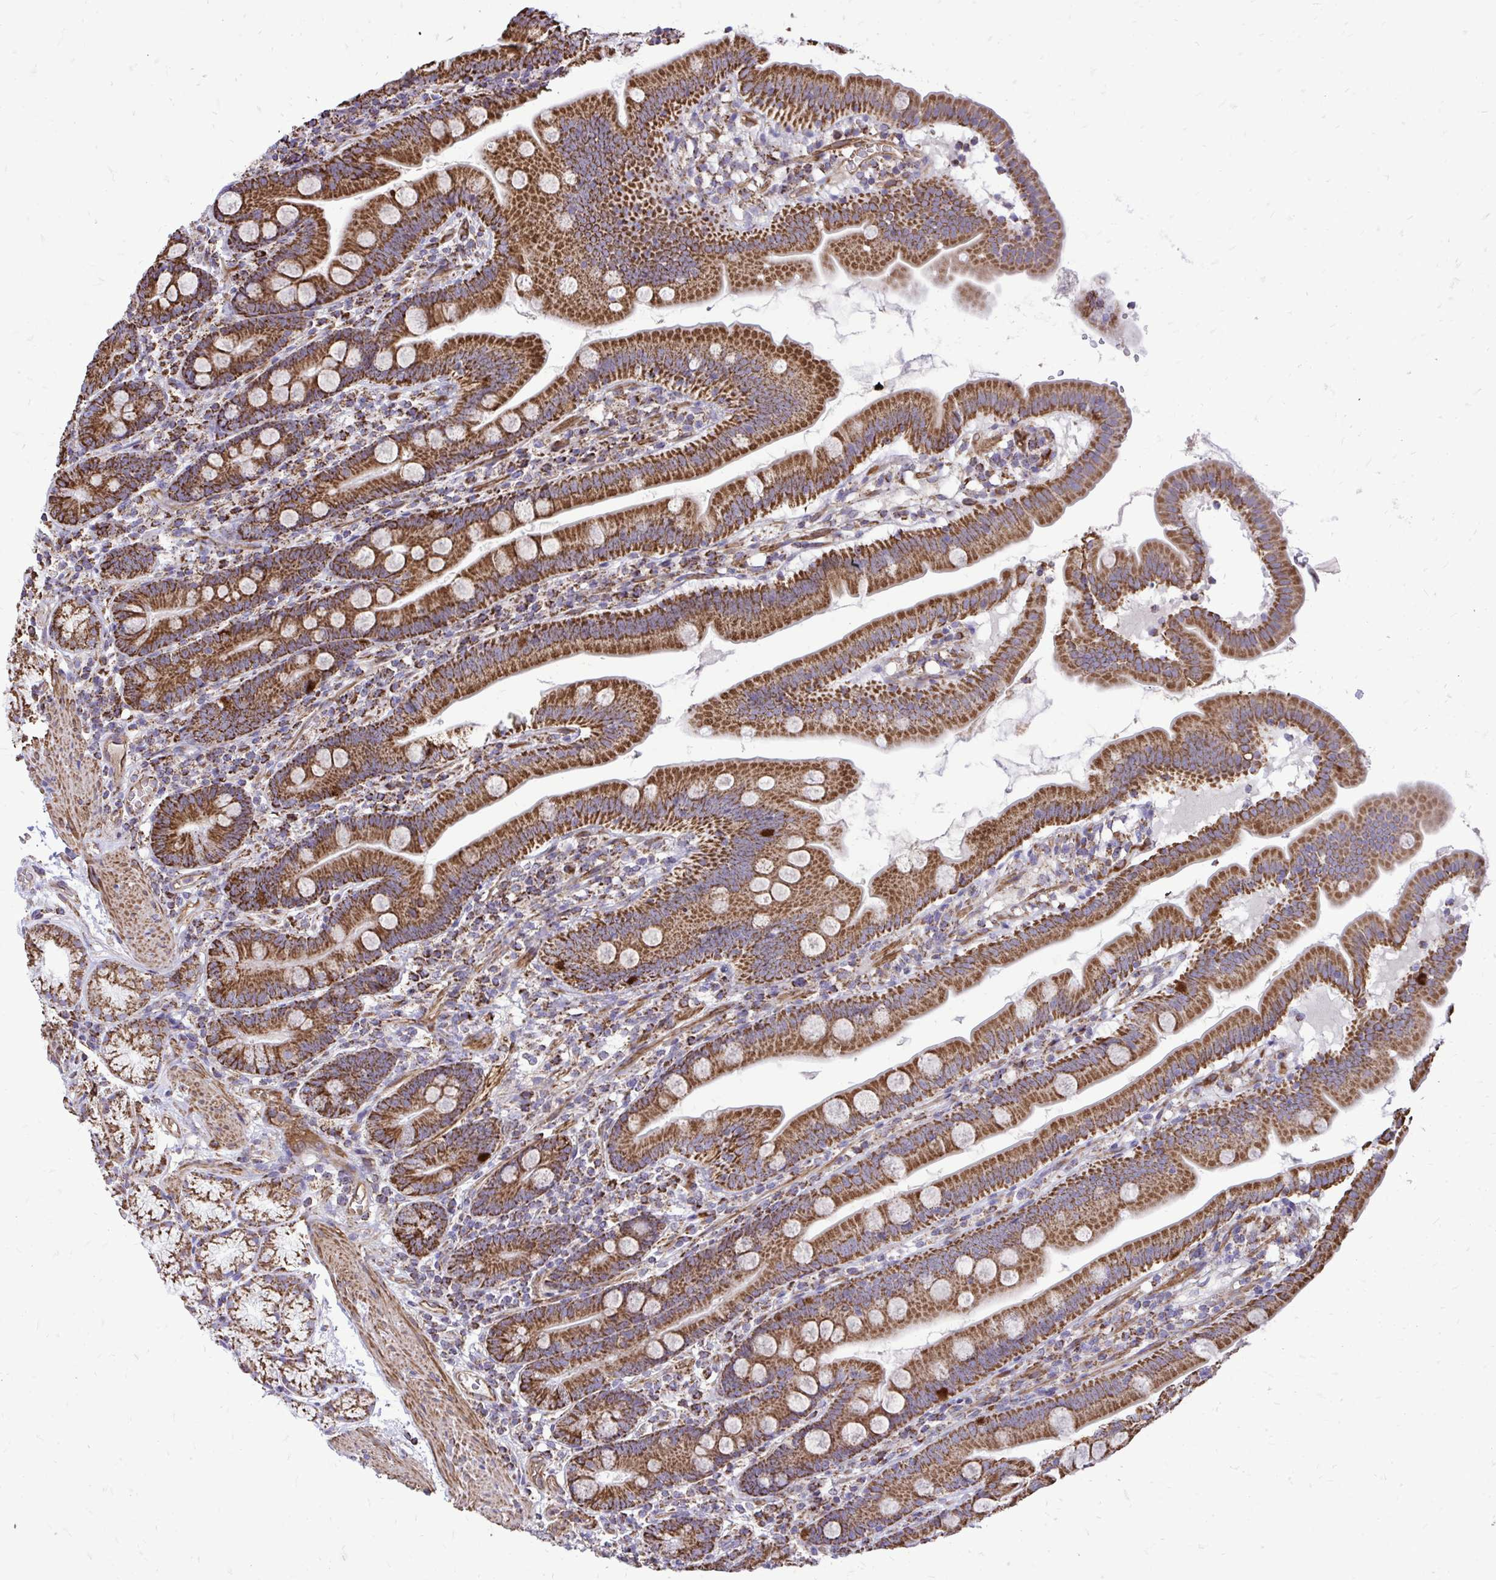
{"staining": {"intensity": "strong", "quantity": ">75%", "location": "cytoplasmic/membranous"}, "tissue": "duodenum", "cell_type": "Glandular cells", "image_type": "normal", "snomed": [{"axis": "morphology", "description": "Normal tissue, NOS"}, {"axis": "topography", "description": "Duodenum"}], "caption": "The photomicrograph displays a brown stain indicating the presence of a protein in the cytoplasmic/membranous of glandular cells in duodenum. (Brightfield microscopy of DAB IHC at high magnification).", "gene": "UBE2C", "patient": {"sex": "female", "age": 67}}